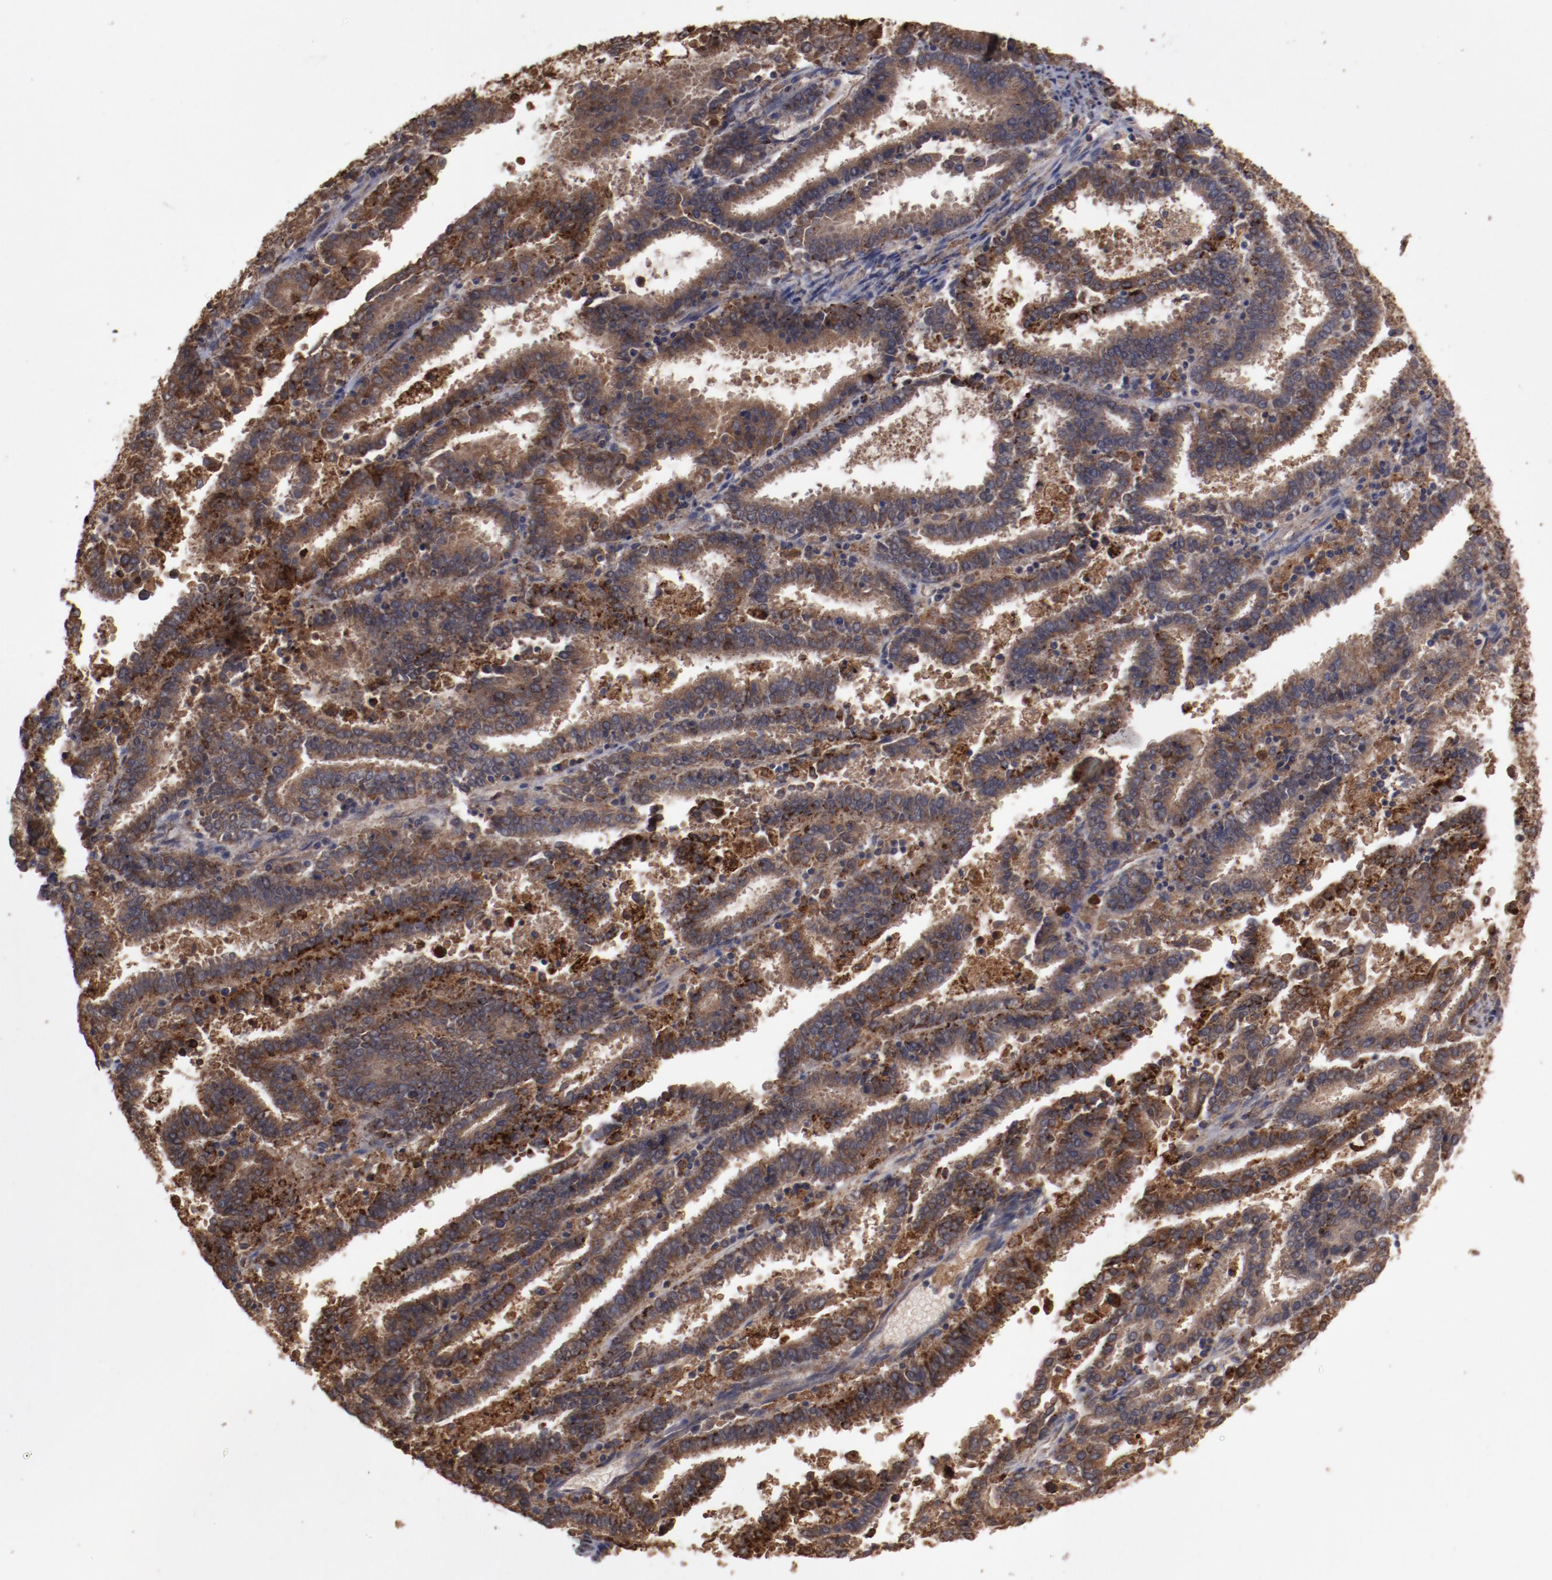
{"staining": {"intensity": "strong", "quantity": ">75%", "location": "cytoplasmic/membranous"}, "tissue": "endometrial cancer", "cell_type": "Tumor cells", "image_type": "cancer", "snomed": [{"axis": "morphology", "description": "Adenocarcinoma, NOS"}, {"axis": "topography", "description": "Uterus"}], "caption": "Immunohistochemistry (DAB (3,3'-diaminobenzidine)) staining of human endometrial cancer reveals strong cytoplasmic/membranous protein staining in about >75% of tumor cells.", "gene": "LRRC75B", "patient": {"sex": "female", "age": 83}}